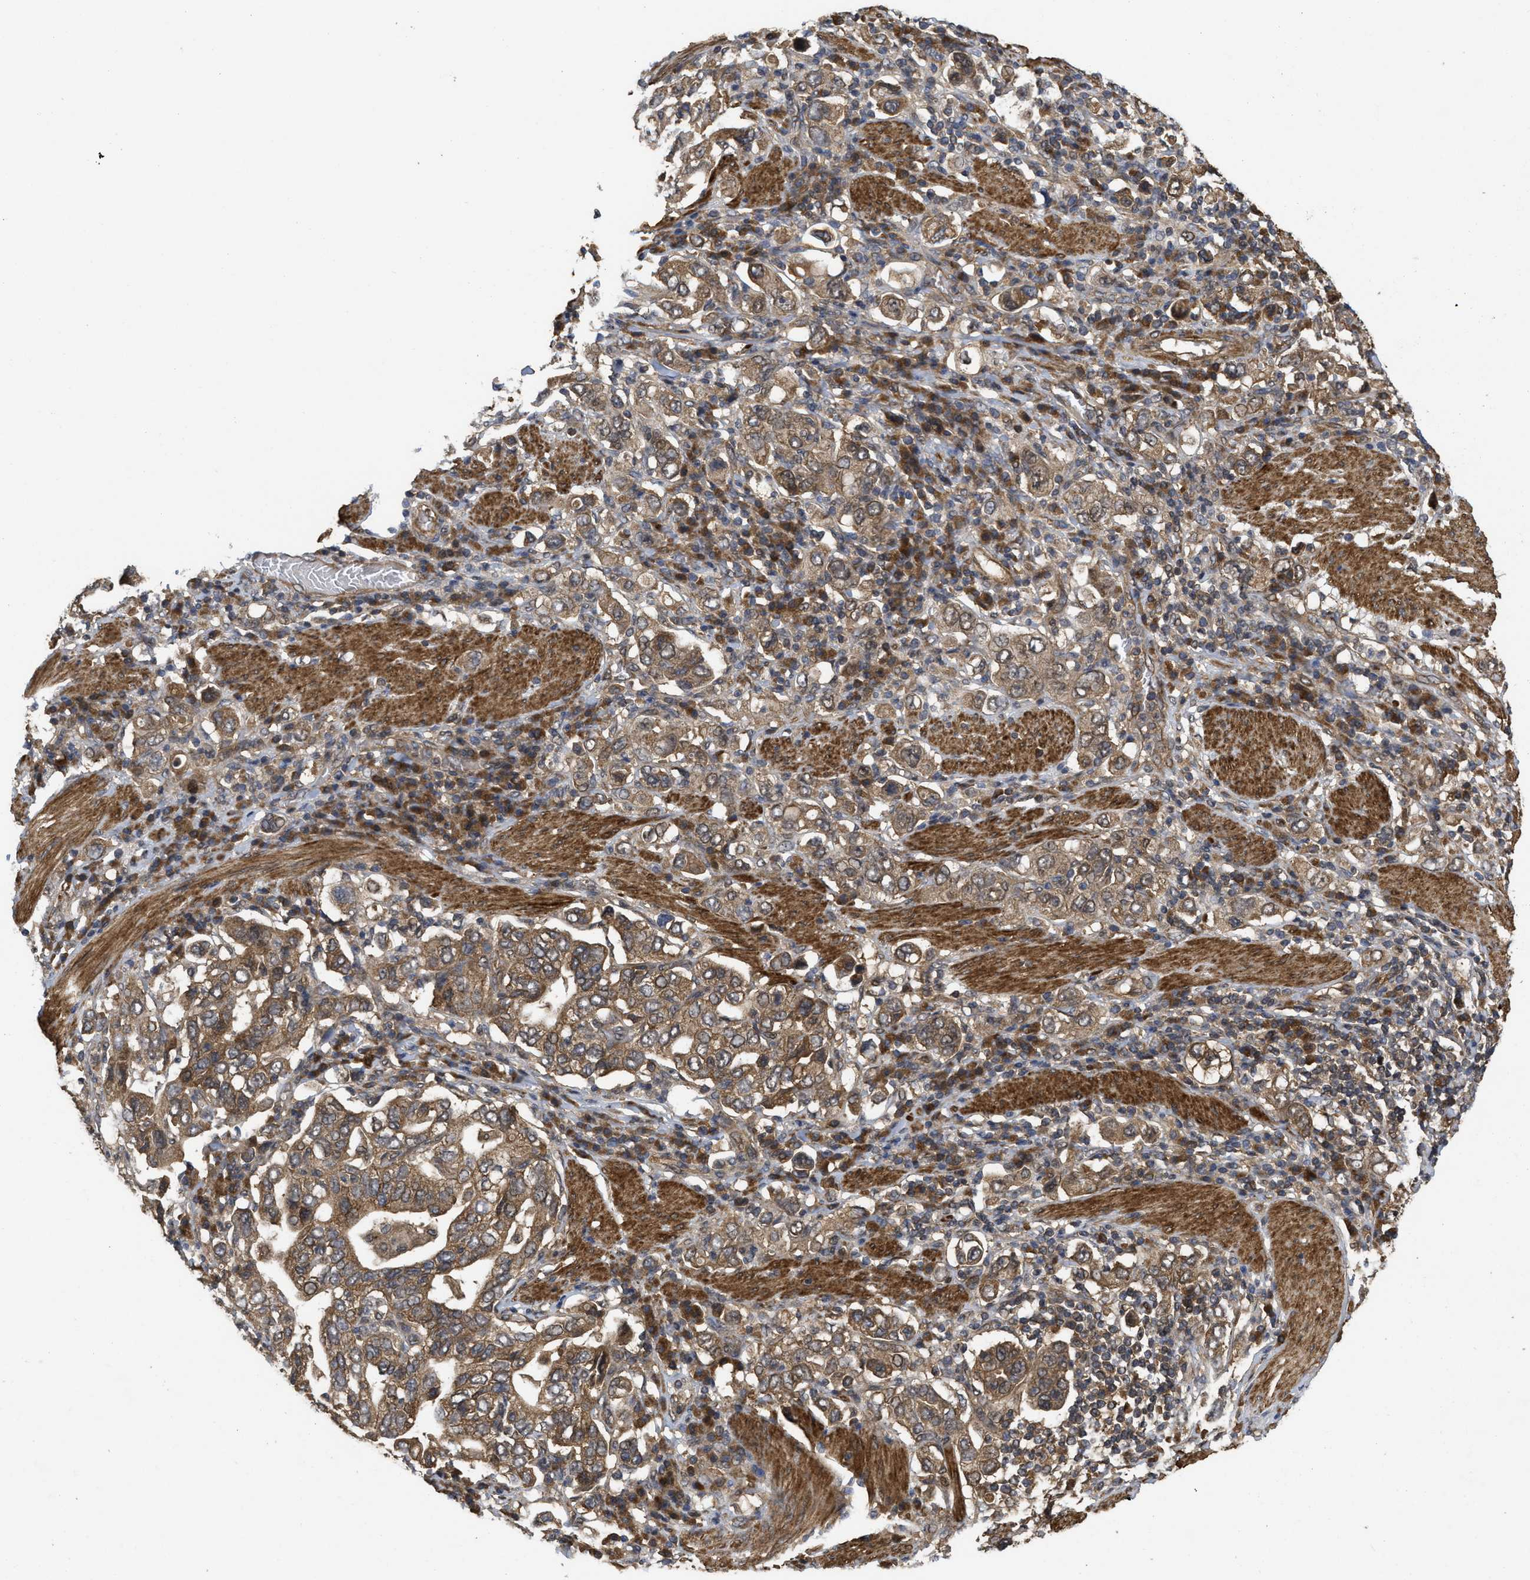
{"staining": {"intensity": "moderate", "quantity": ">75%", "location": "cytoplasmic/membranous"}, "tissue": "stomach cancer", "cell_type": "Tumor cells", "image_type": "cancer", "snomed": [{"axis": "morphology", "description": "Adenocarcinoma, NOS"}, {"axis": "topography", "description": "Stomach, upper"}], "caption": "Moderate cytoplasmic/membranous positivity for a protein is appreciated in approximately >75% of tumor cells of stomach cancer (adenocarcinoma) using immunohistochemistry (IHC).", "gene": "FZD6", "patient": {"sex": "male", "age": 62}}